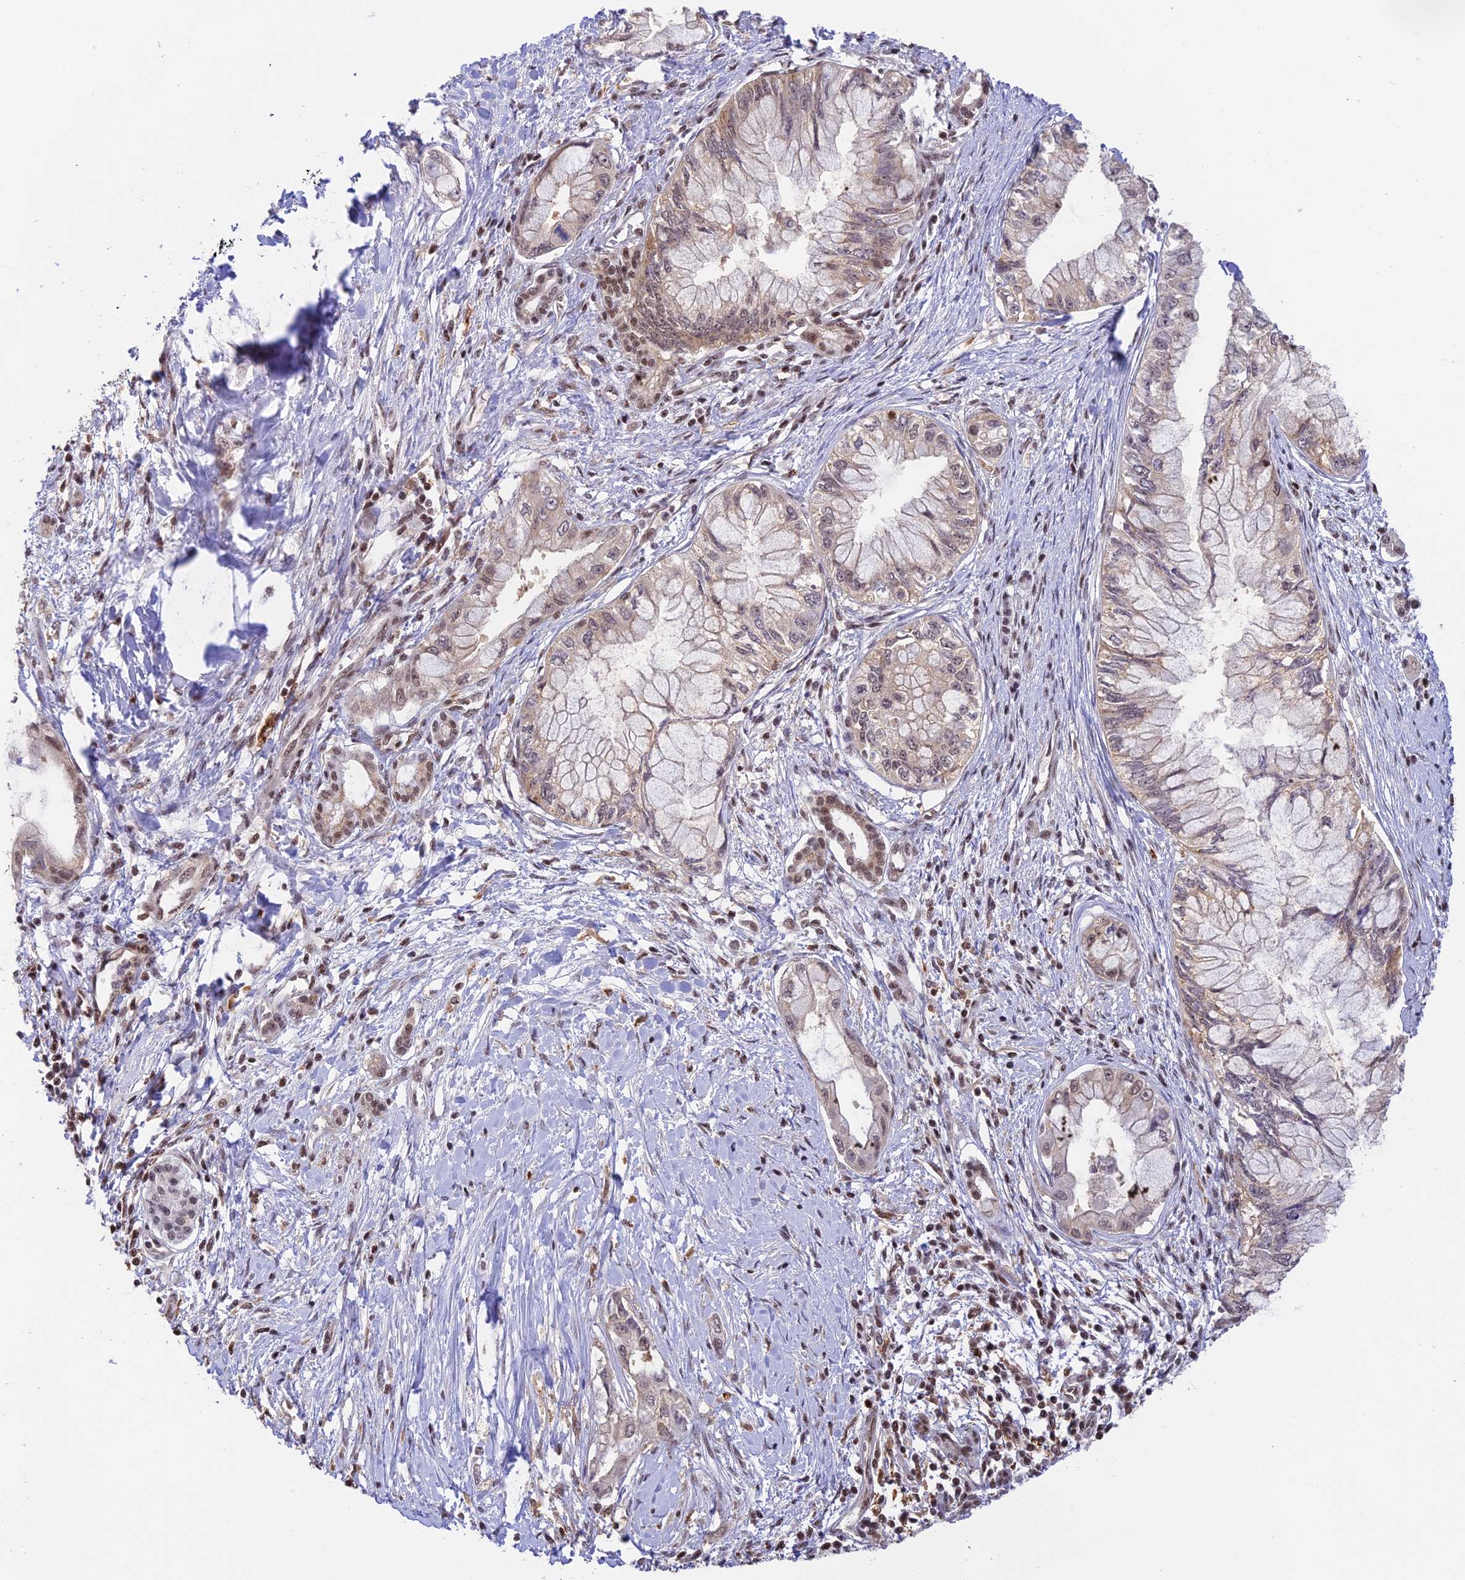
{"staining": {"intensity": "moderate", "quantity": "25%-75%", "location": "nuclear"}, "tissue": "pancreatic cancer", "cell_type": "Tumor cells", "image_type": "cancer", "snomed": [{"axis": "morphology", "description": "Adenocarcinoma, NOS"}, {"axis": "topography", "description": "Pancreas"}], "caption": "IHC histopathology image of neoplastic tissue: human adenocarcinoma (pancreatic) stained using immunohistochemistry displays medium levels of moderate protein expression localized specifically in the nuclear of tumor cells, appearing as a nuclear brown color.", "gene": "THAP11", "patient": {"sex": "male", "age": 48}}